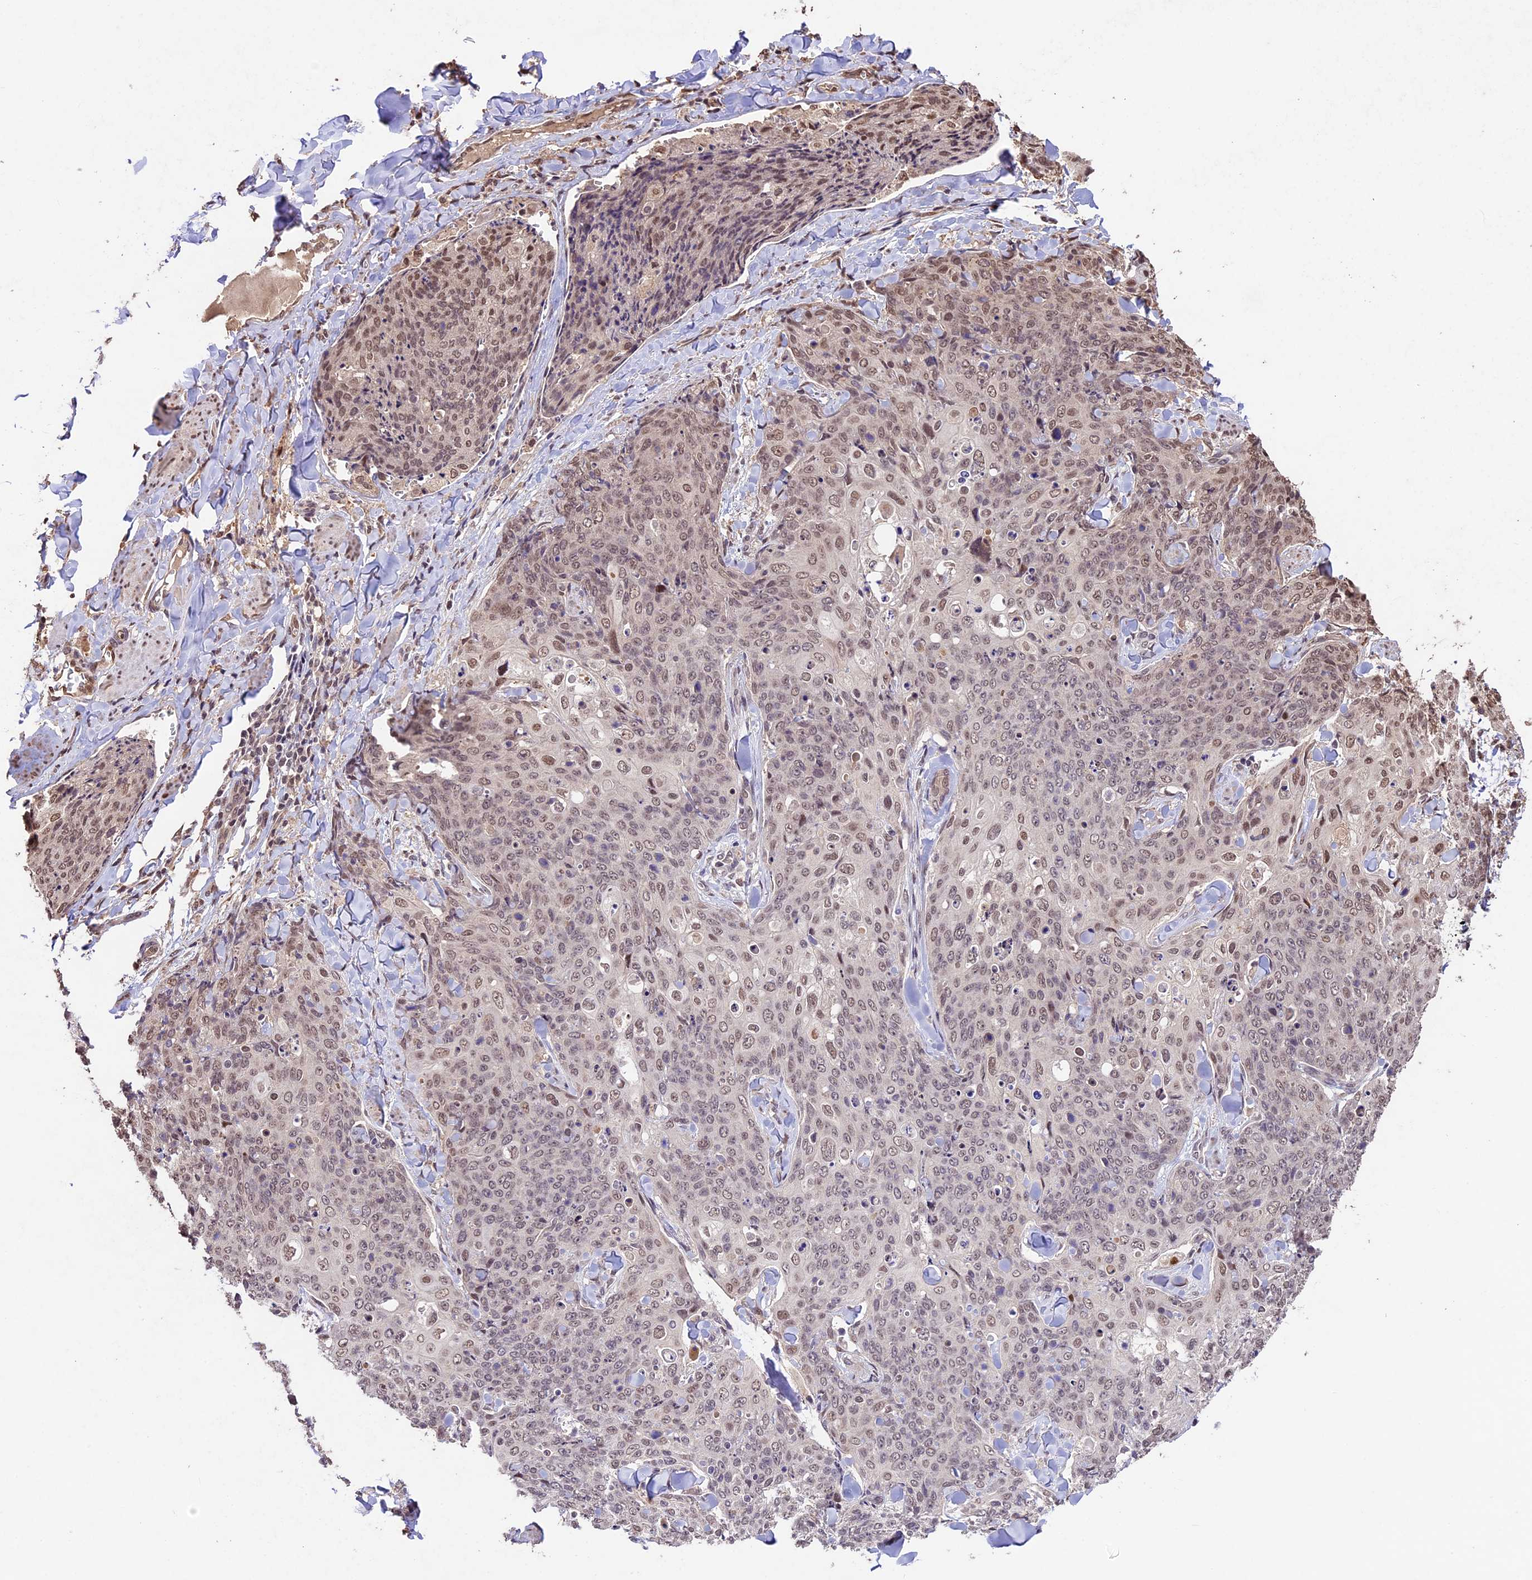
{"staining": {"intensity": "moderate", "quantity": "25%-75%", "location": "nuclear"}, "tissue": "skin cancer", "cell_type": "Tumor cells", "image_type": "cancer", "snomed": [{"axis": "morphology", "description": "Squamous cell carcinoma, NOS"}, {"axis": "topography", "description": "Skin"}, {"axis": "topography", "description": "Vulva"}], "caption": "Immunohistochemistry image of skin cancer stained for a protein (brown), which reveals medium levels of moderate nuclear expression in about 25%-75% of tumor cells.", "gene": "CDKN2AIP", "patient": {"sex": "female", "age": 85}}